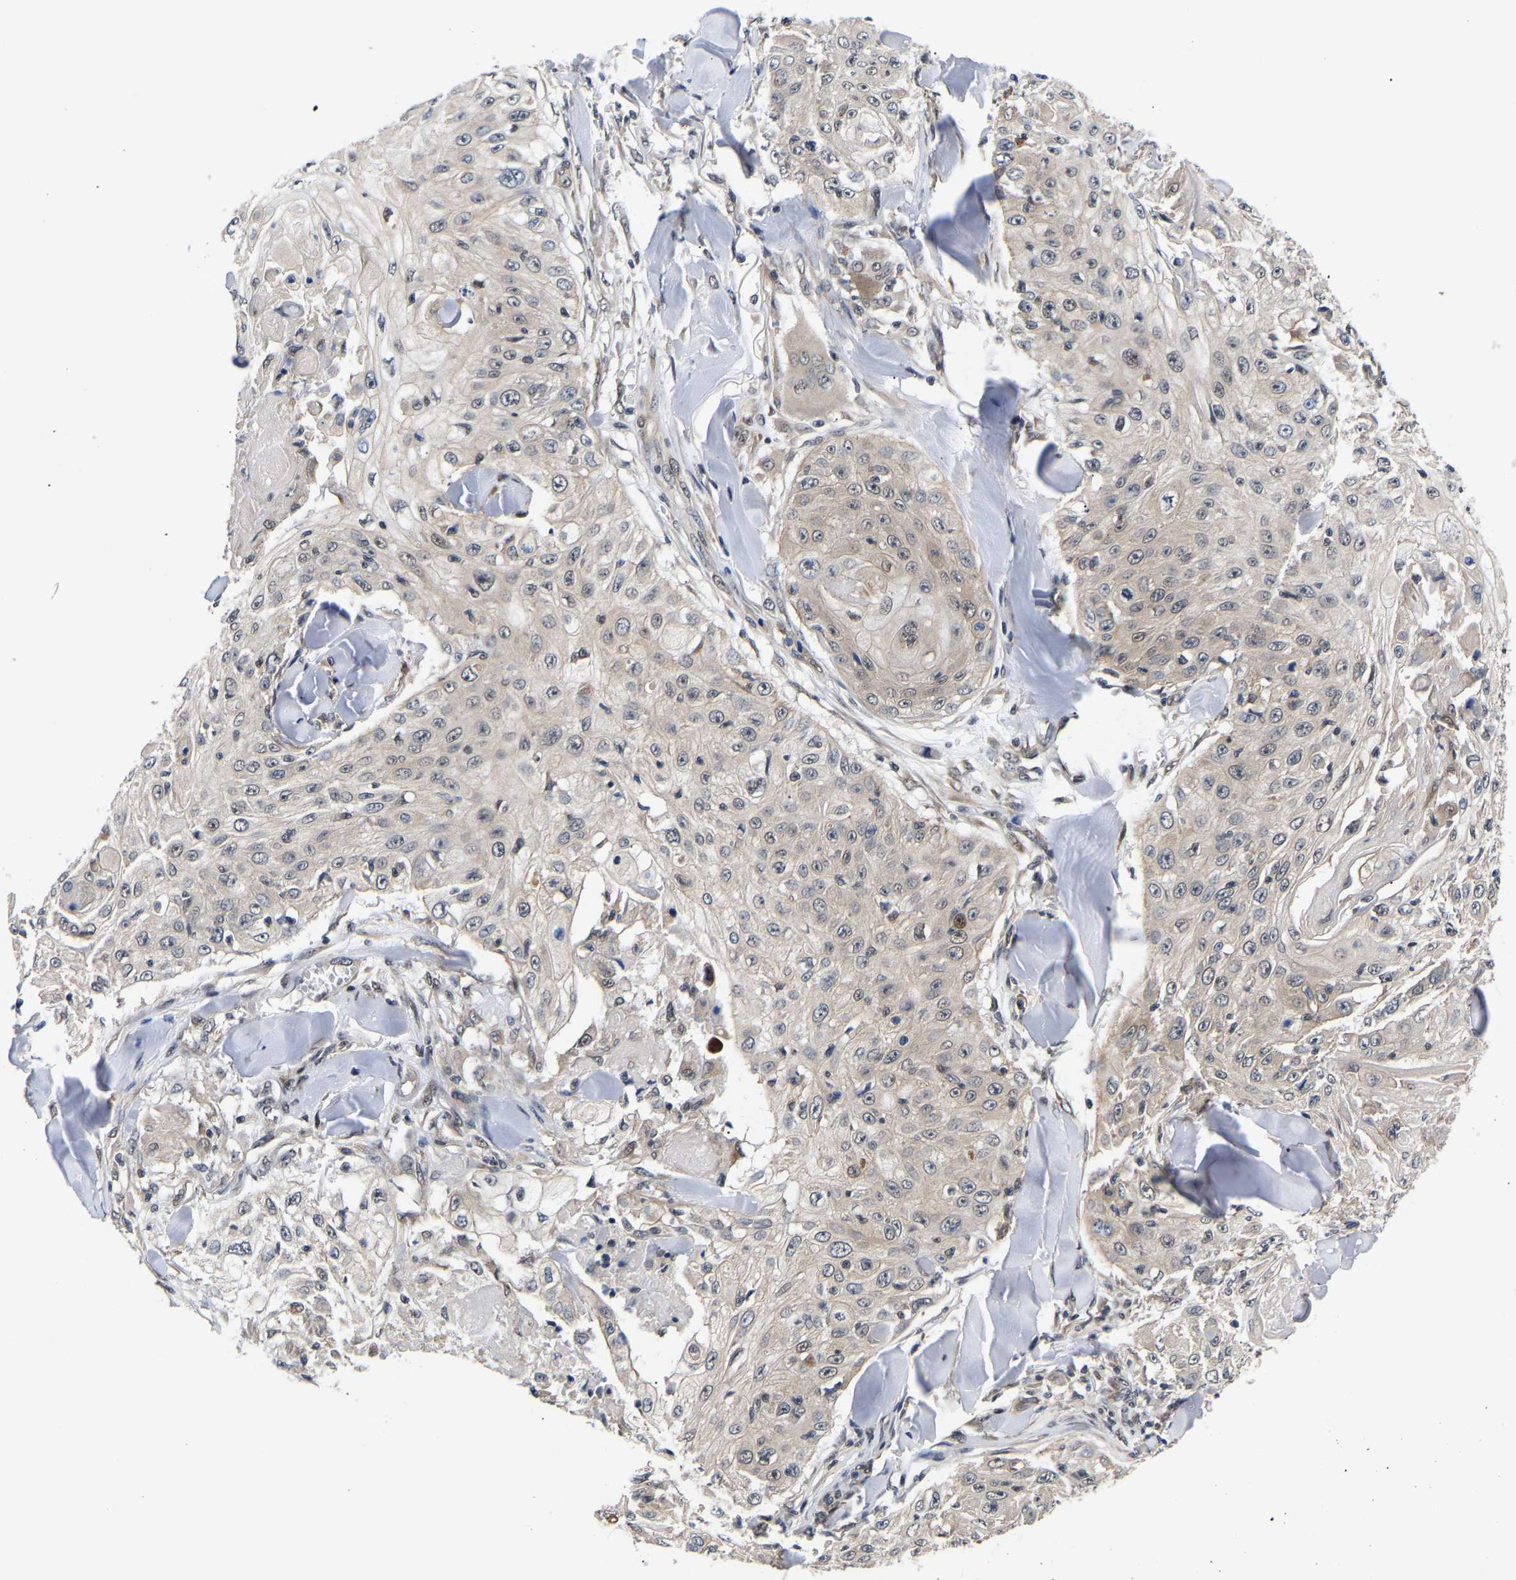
{"staining": {"intensity": "weak", "quantity": "<25%", "location": "cytoplasmic/membranous"}, "tissue": "skin cancer", "cell_type": "Tumor cells", "image_type": "cancer", "snomed": [{"axis": "morphology", "description": "Squamous cell carcinoma, NOS"}, {"axis": "topography", "description": "Skin"}], "caption": "DAB (3,3'-diaminobenzidine) immunohistochemical staining of squamous cell carcinoma (skin) exhibits no significant expression in tumor cells.", "gene": "METTL16", "patient": {"sex": "male", "age": 86}}